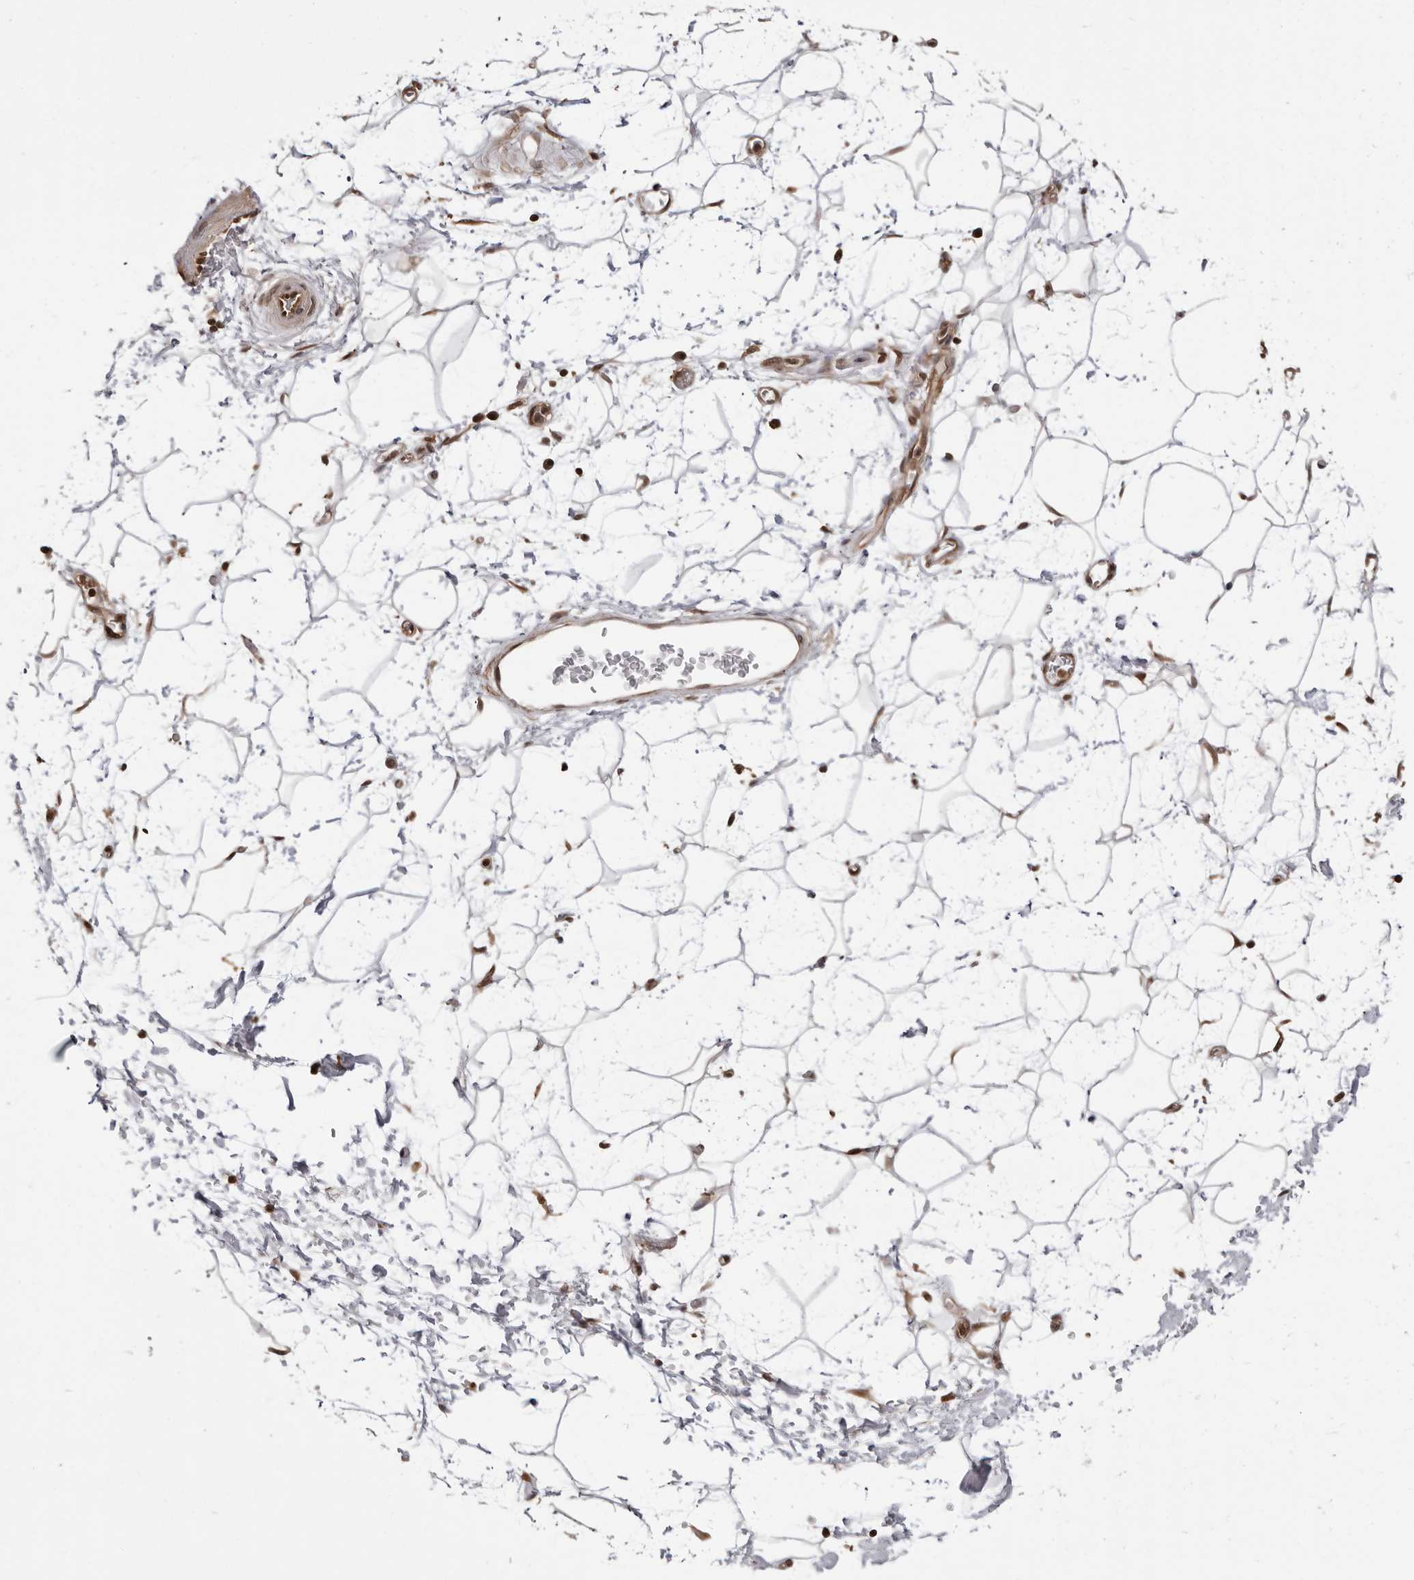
{"staining": {"intensity": "moderate", "quantity": ">75%", "location": "nuclear"}, "tissue": "adipose tissue", "cell_type": "Adipocytes", "image_type": "normal", "snomed": [{"axis": "morphology", "description": "Normal tissue, NOS"}, {"axis": "topography", "description": "Soft tissue"}], "caption": "This is a photomicrograph of immunohistochemistry staining of unremarkable adipose tissue, which shows moderate staining in the nuclear of adipocytes.", "gene": "SDE2", "patient": {"sex": "male", "age": 72}}